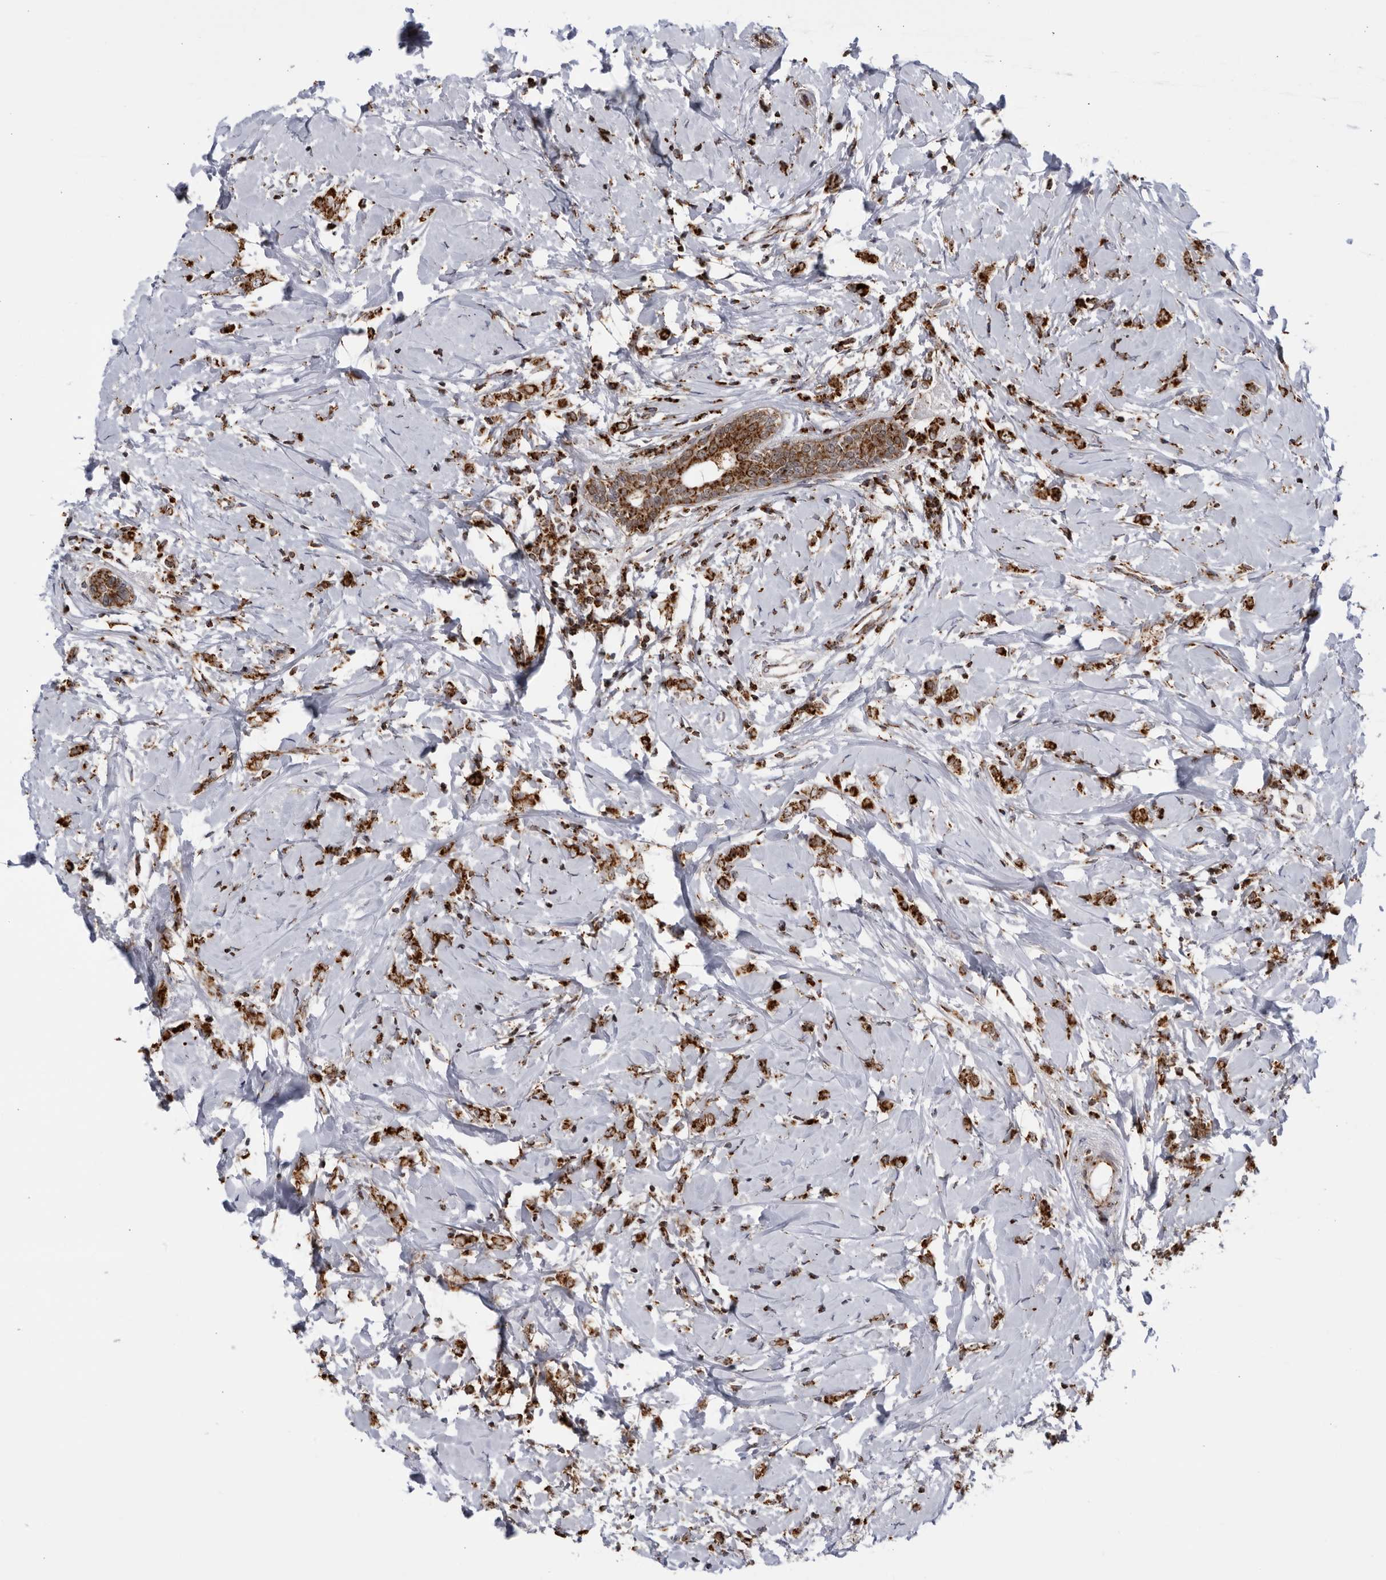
{"staining": {"intensity": "strong", "quantity": ">75%", "location": "cytoplasmic/membranous"}, "tissue": "breast cancer", "cell_type": "Tumor cells", "image_type": "cancer", "snomed": [{"axis": "morphology", "description": "Normal tissue, NOS"}, {"axis": "morphology", "description": "Lobular carcinoma"}, {"axis": "topography", "description": "Breast"}], "caption": "Breast cancer stained for a protein displays strong cytoplasmic/membranous positivity in tumor cells.", "gene": "RBM34", "patient": {"sex": "female", "age": 47}}